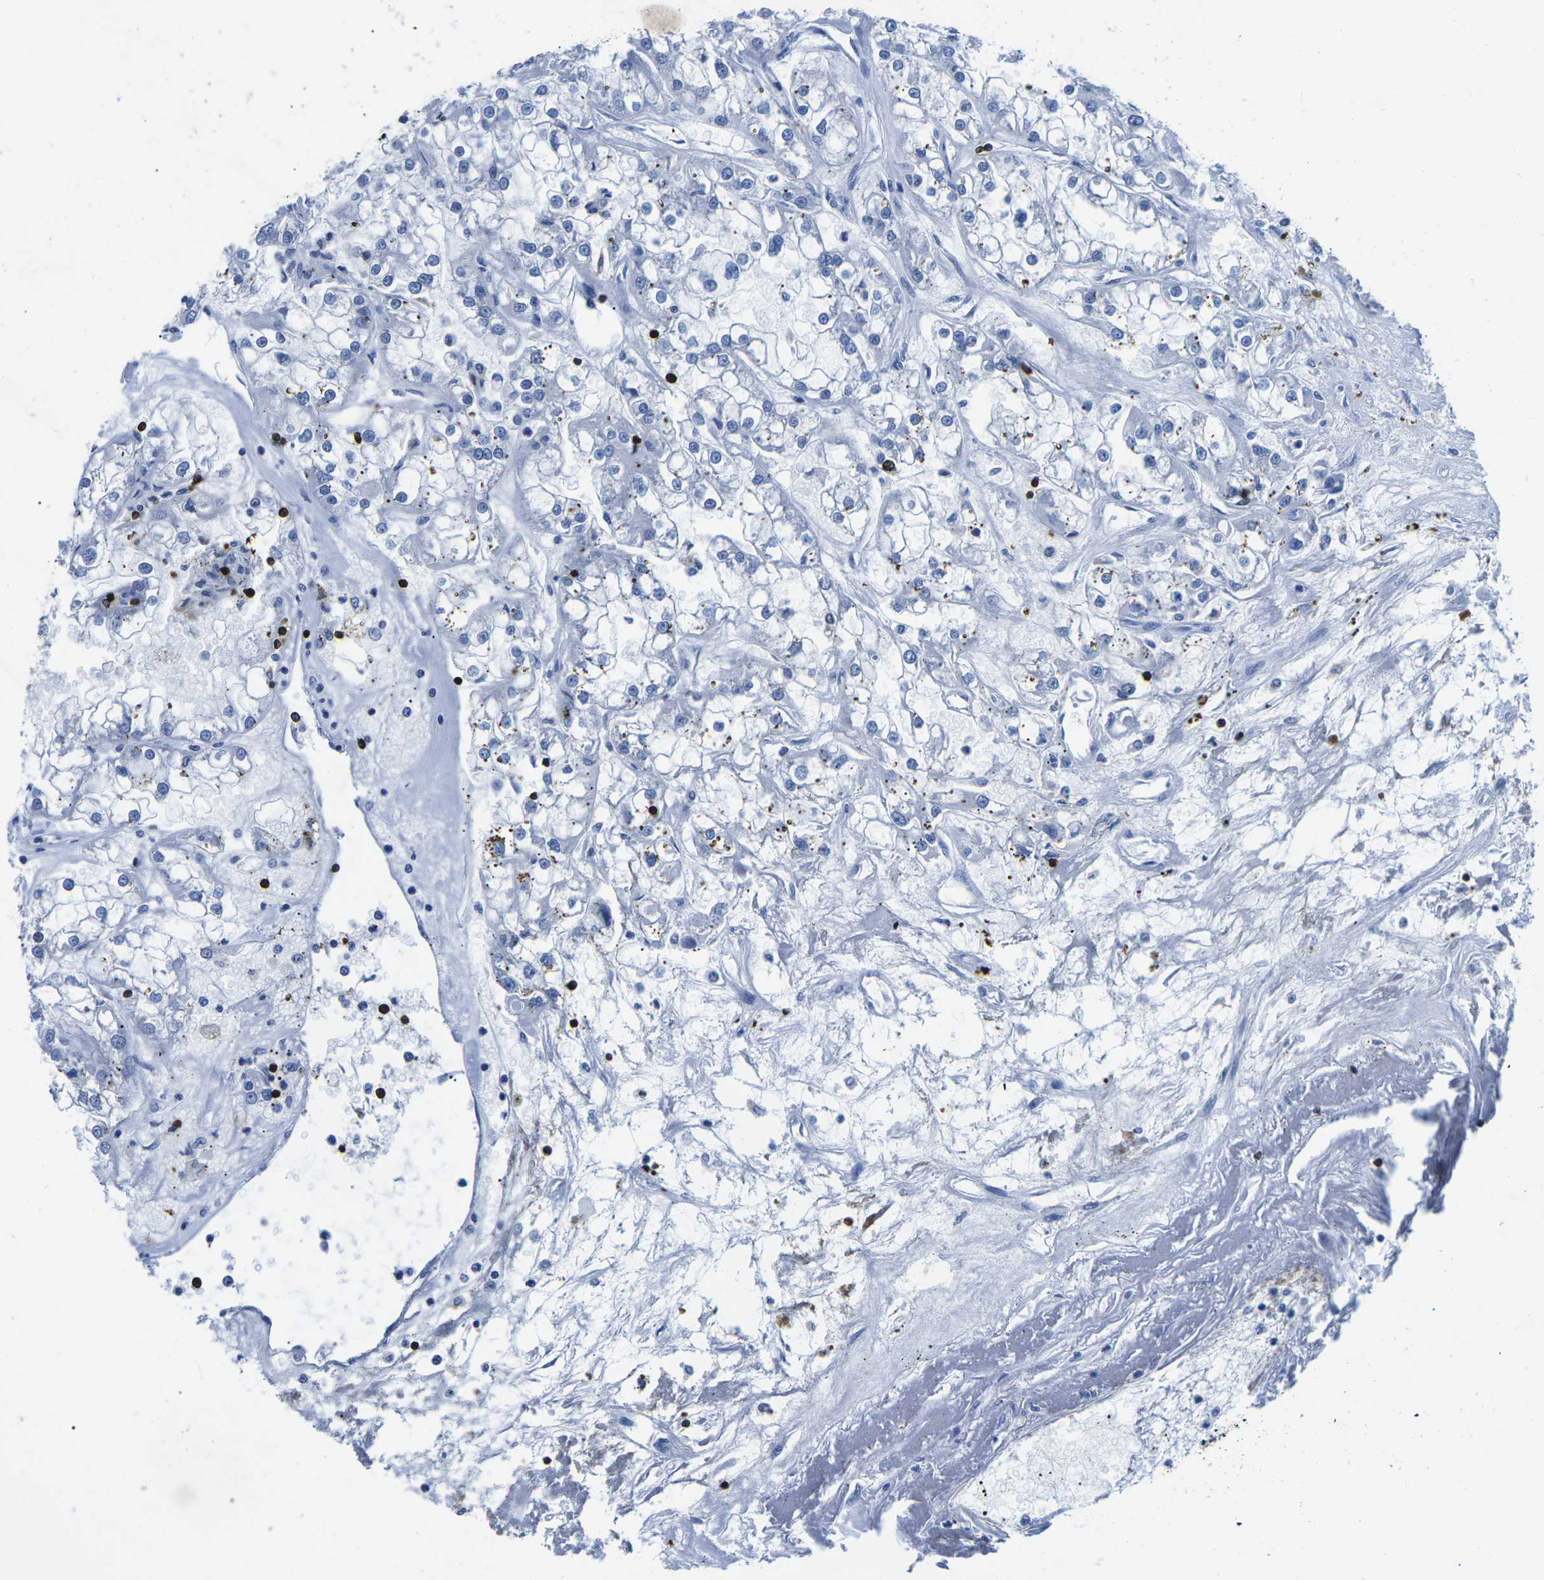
{"staining": {"intensity": "negative", "quantity": "none", "location": "none"}, "tissue": "renal cancer", "cell_type": "Tumor cells", "image_type": "cancer", "snomed": [{"axis": "morphology", "description": "Adenocarcinoma, NOS"}, {"axis": "topography", "description": "Kidney"}], "caption": "The histopathology image exhibits no staining of tumor cells in renal cancer (adenocarcinoma).", "gene": "CTSW", "patient": {"sex": "female", "age": 52}}